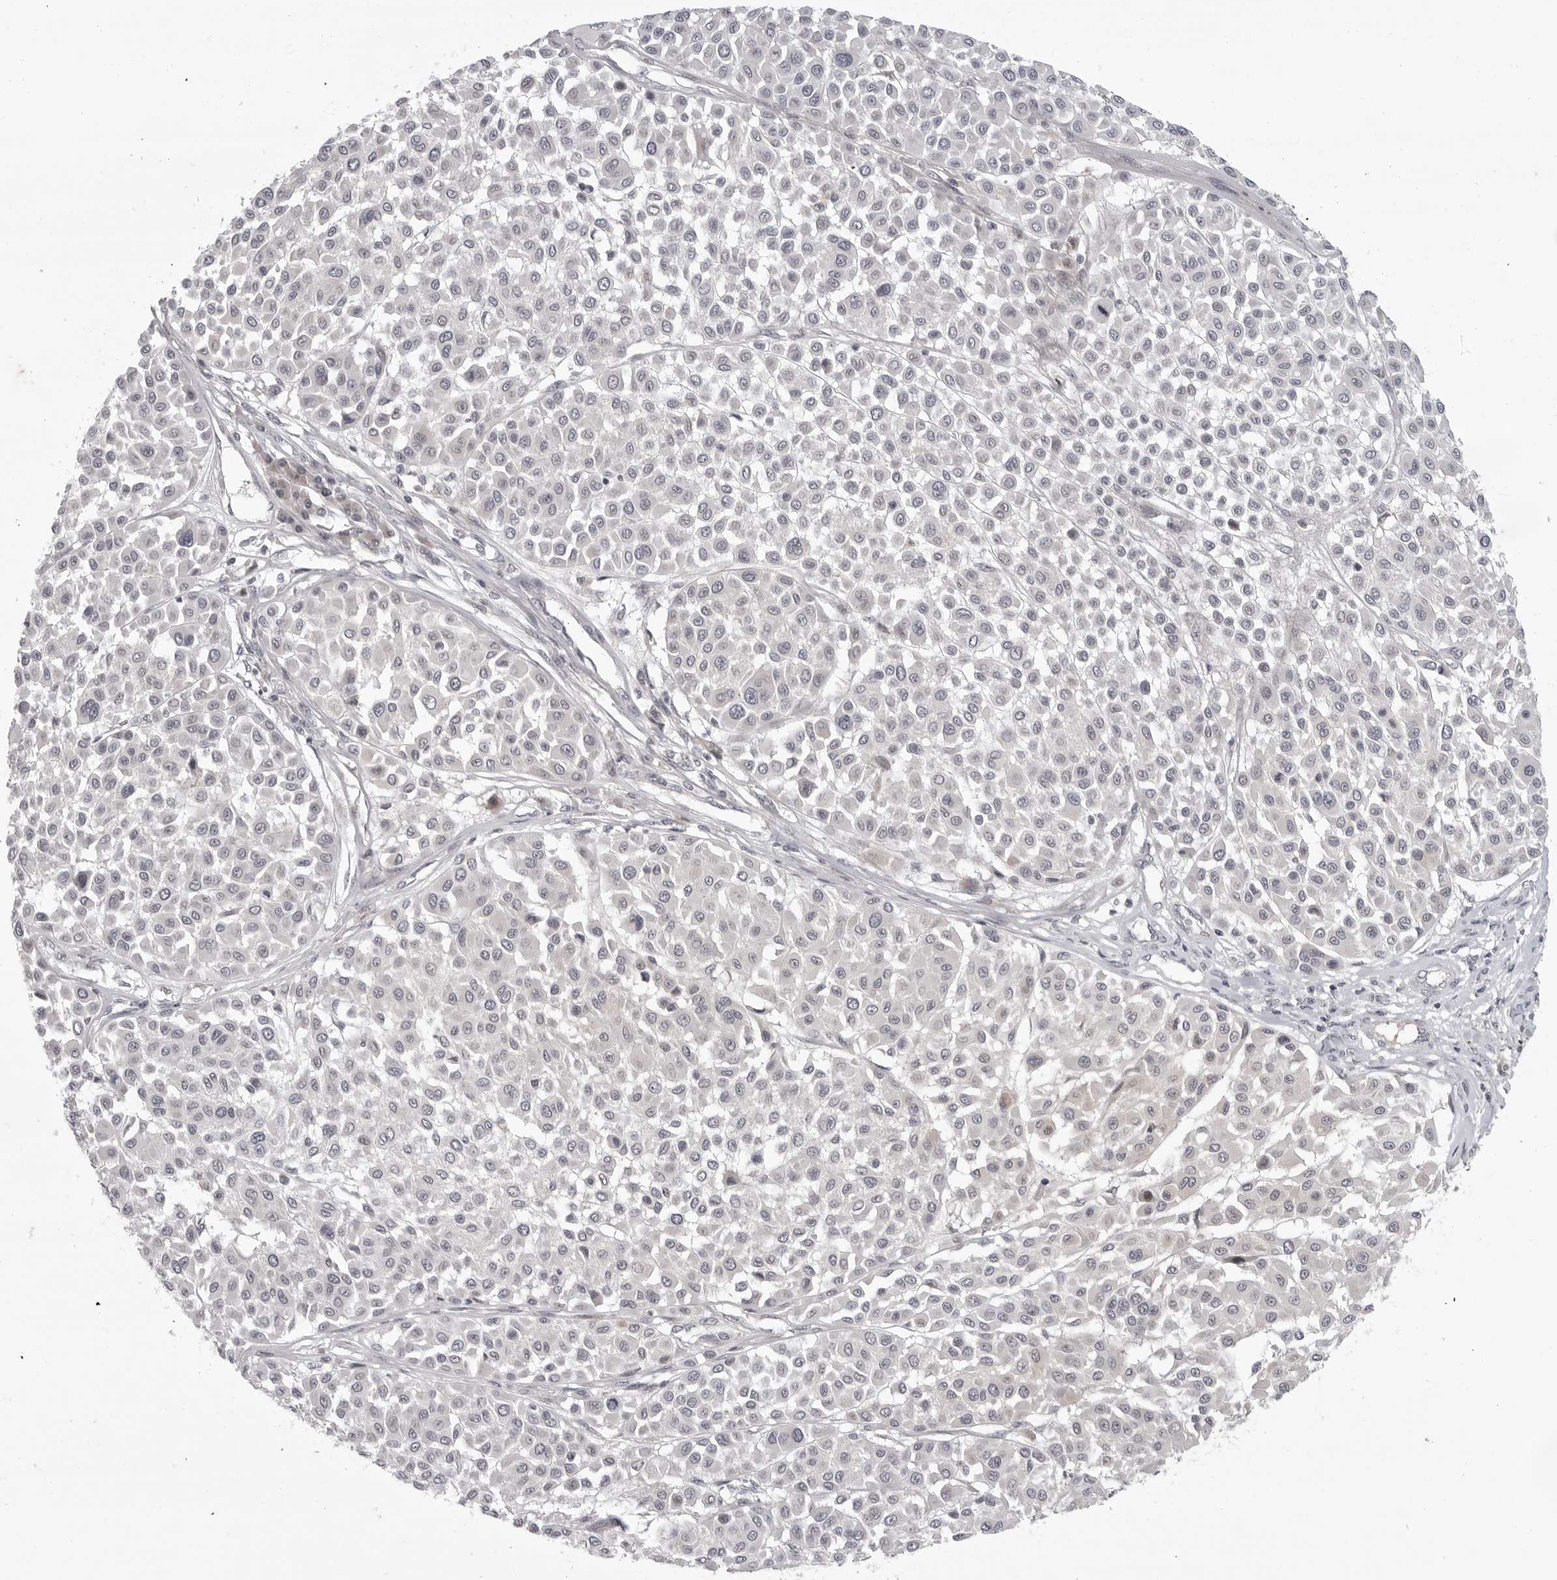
{"staining": {"intensity": "negative", "quantity": "none", "location": "none"}, "tissue": "melanoma", "cell_type": "Tumor cells", "image_type": "cancer", "snomed": [{"axis": "morphology", "description": "Malignant melanoma, Metastatic site"}, {"axis": "topography", "description": "Soft tissue"}], "caption": "Malignant melanoma (metastatic site) stained for a protein using IHC demonstrates no staining tumor cells.", "gene": "CD300LD", "patient": {"sex": "male", "age": 41}}